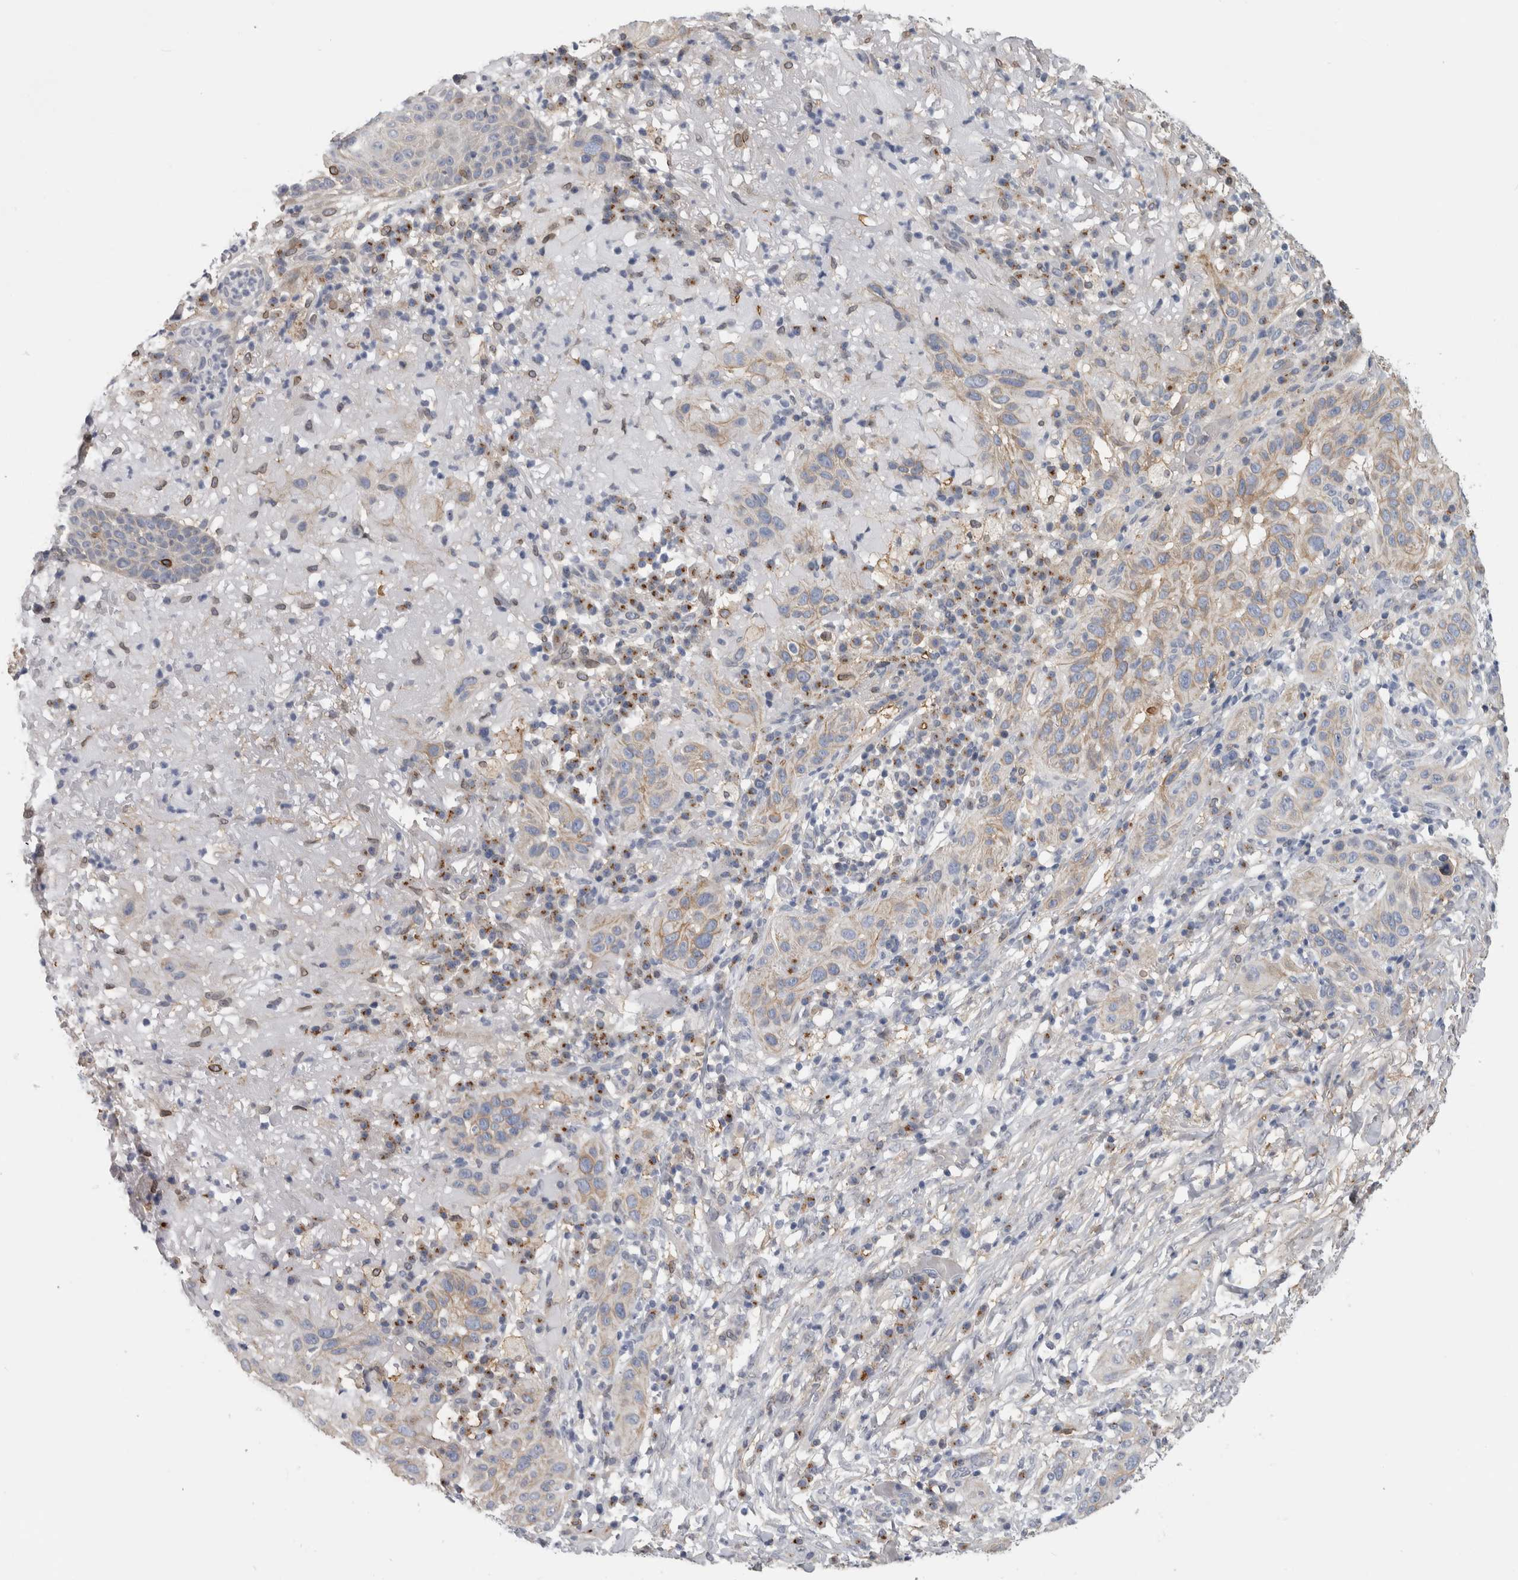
{"staining": {"intensity": "weak", "quantity": "25%-75%", "location": "cytoplasmic/membranous"}, "tissue": "skin cancer", "cell_type": "Tumor cells", "image_type": "cancer", "snomed": [{"axis": "morphology", "description": "Normal tissue, NOS"}, {"axis": "morphology", "description": "Squamous cell carcinoma, NOS"}, {"axis": "topography", "description": "Skin"}], "caption": "Human squamous cell carcinoma (skin) stained with a brown dye displays weak cytoplasmic/membranous positive positivity in approximately 25%-75% of tumor cells.", "gene": "DNAJC24", "patient": {"sex": "female", "age": 96}}